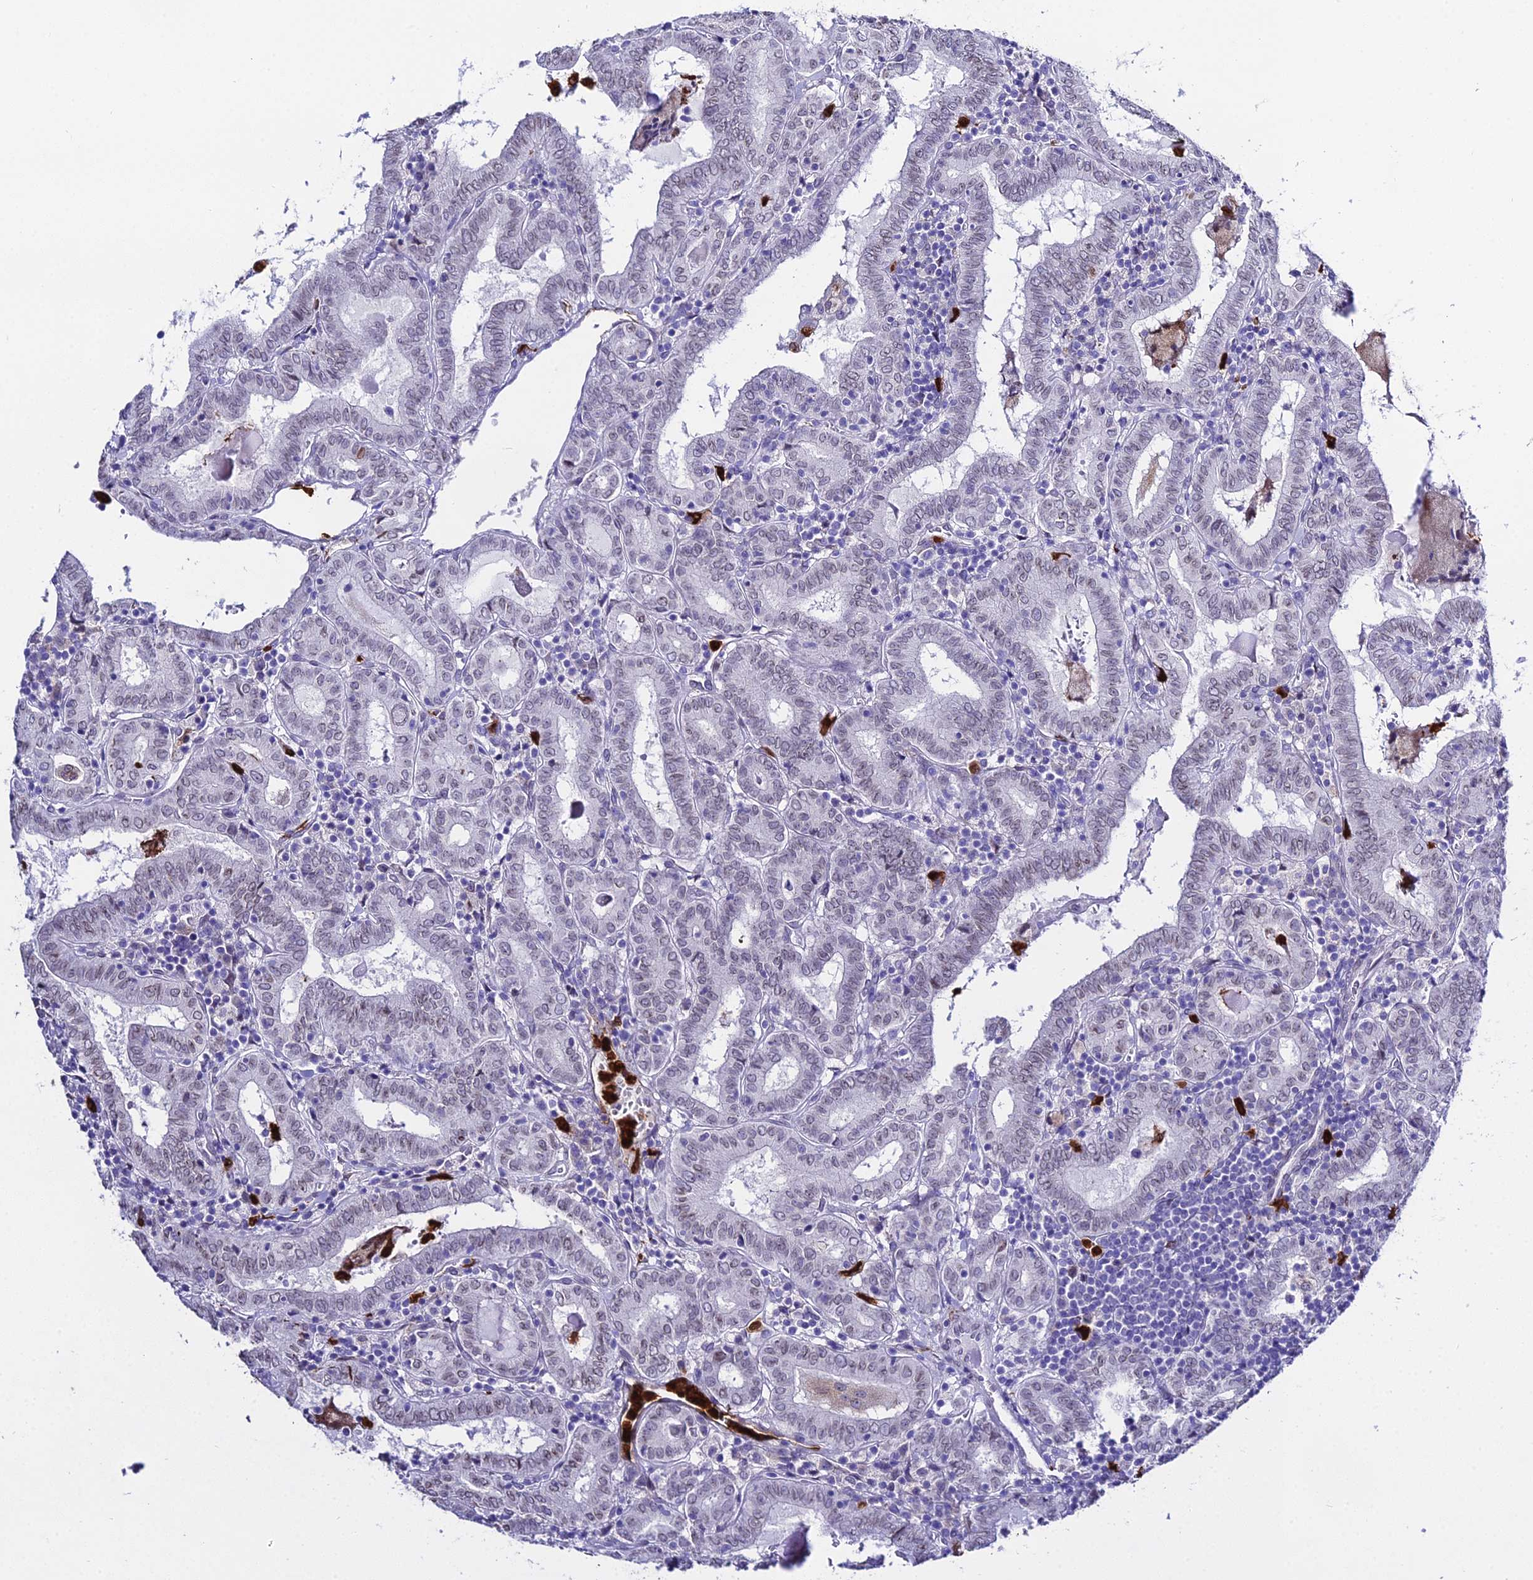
{"staining": {"intensity": "weak", "quantity": "25%-75%", "location": "nuclear"}, "tissue": "thyroid cancer", "cell_type": "Tumor cells", "image_type": "cancer", "snomed": [{"axis": "morphology", "description": "Papillary adenocarcinoma, NOS"}, {"axis": "topography", "description": "Thyroid gland"}], "caption": "Protein analysis of thyroid papillary adenocarcinoma tissue reveals weak nuclear staining in about 25%-75% of tumor cells.", "gene": "MCM10", "patient": {"sex": "female", "age": 72}}